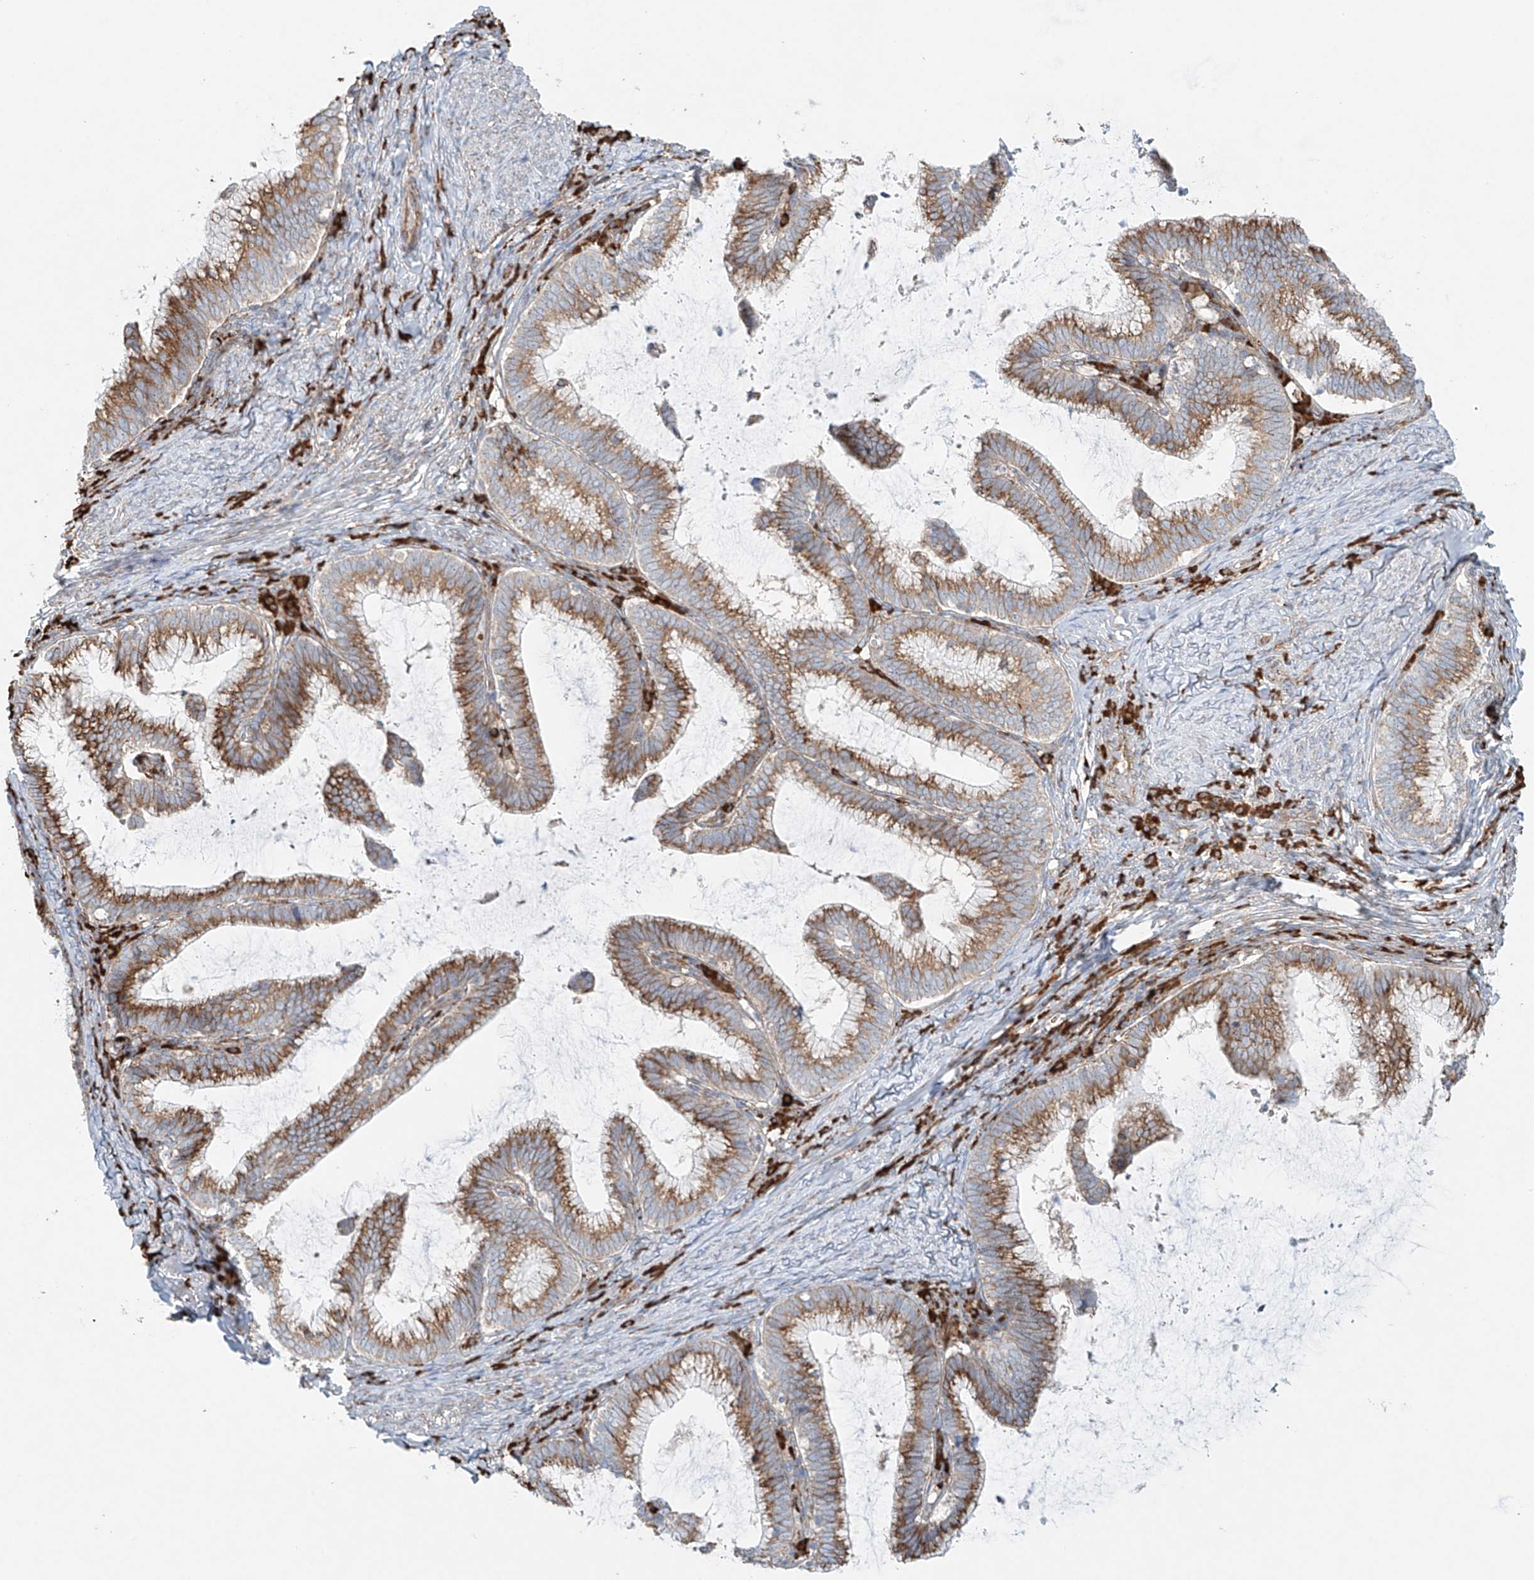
{"staining": {"intensity": "moderate", "quantity": ">75%", "location": "cytoplasmic/membranous"}, "tissue": "cervical cancer", "cell_type": "Tumor cells", "image_type": "cancer", "snomed": [{"axis": "morphology", "description": "Adenocarcinoma, NOS"}, {"axis": "topography", "description": "Cervix"}], "caption": "A brown stain shows moderate cytoplasmic/membranous expression of a protein in adenocarcinoma (cervical) tumor cells. The staining is performed using DAB (3,3'-diaminobenzidine) brown chromogen to label protein expression. The nuclei are counter-stained blue using hematoxylin.", "gene": "EIPR1", "patient": {"sex": "female", "age": 36}}